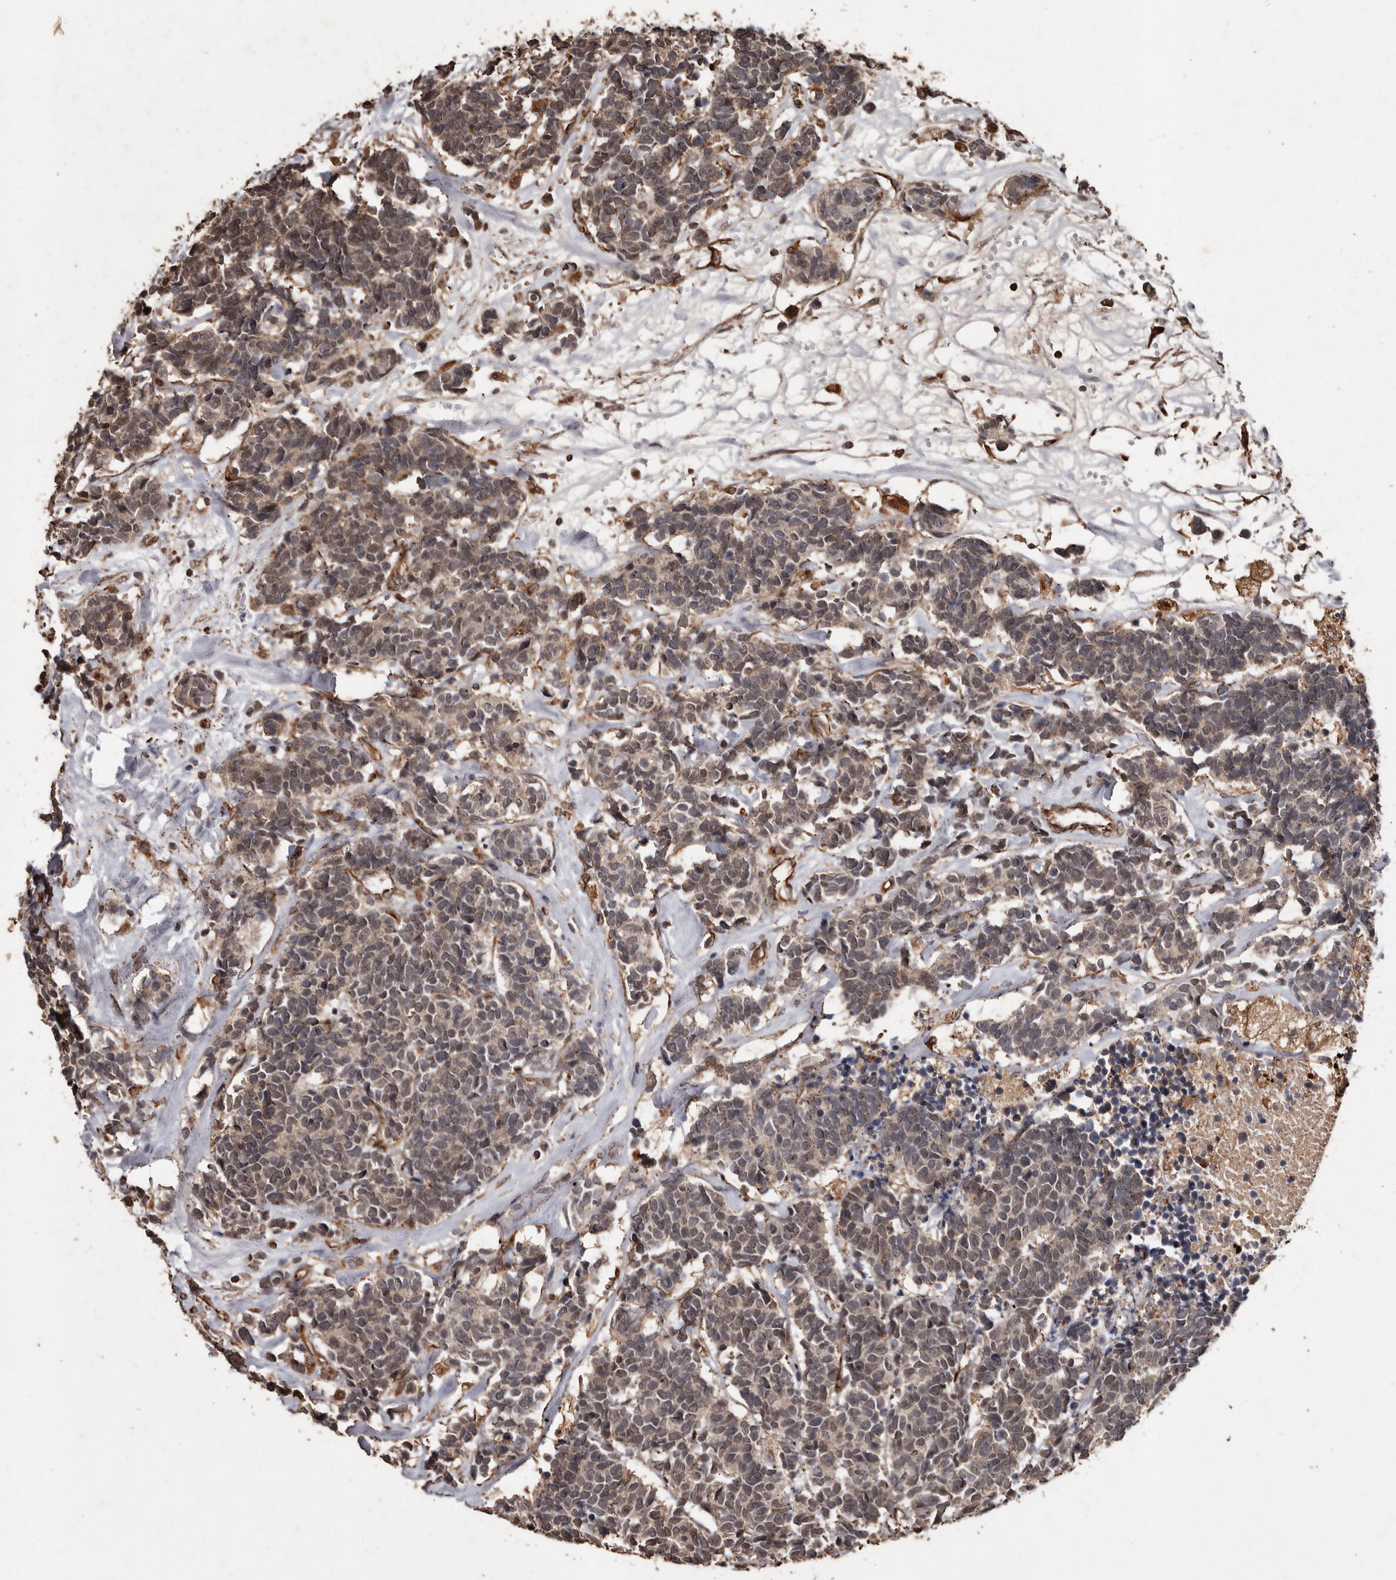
{"staining": {"intensity": "weak", "quantity": "25%-75%", "location": "nuclear"}, "tissue": "carcinoid", "cell_type": "Tumor cells", "image_type": "cancer", "snomed": [{"axis": "morphology", "description": "Carcinoma, NOS"}, {"axis": "morphology", "description": "Carcinoid, malignant, NOS"}, {"axis": "topography", "description": "Urinary bladder"}], "caption": "IHC (DAB) staining of human carcinoma exhibits weak nuclear protein positivity in approximately 25%-75% of tumor cells.", "gene": "BRAT1", "patient": {"sex": "male", "age": 57}}